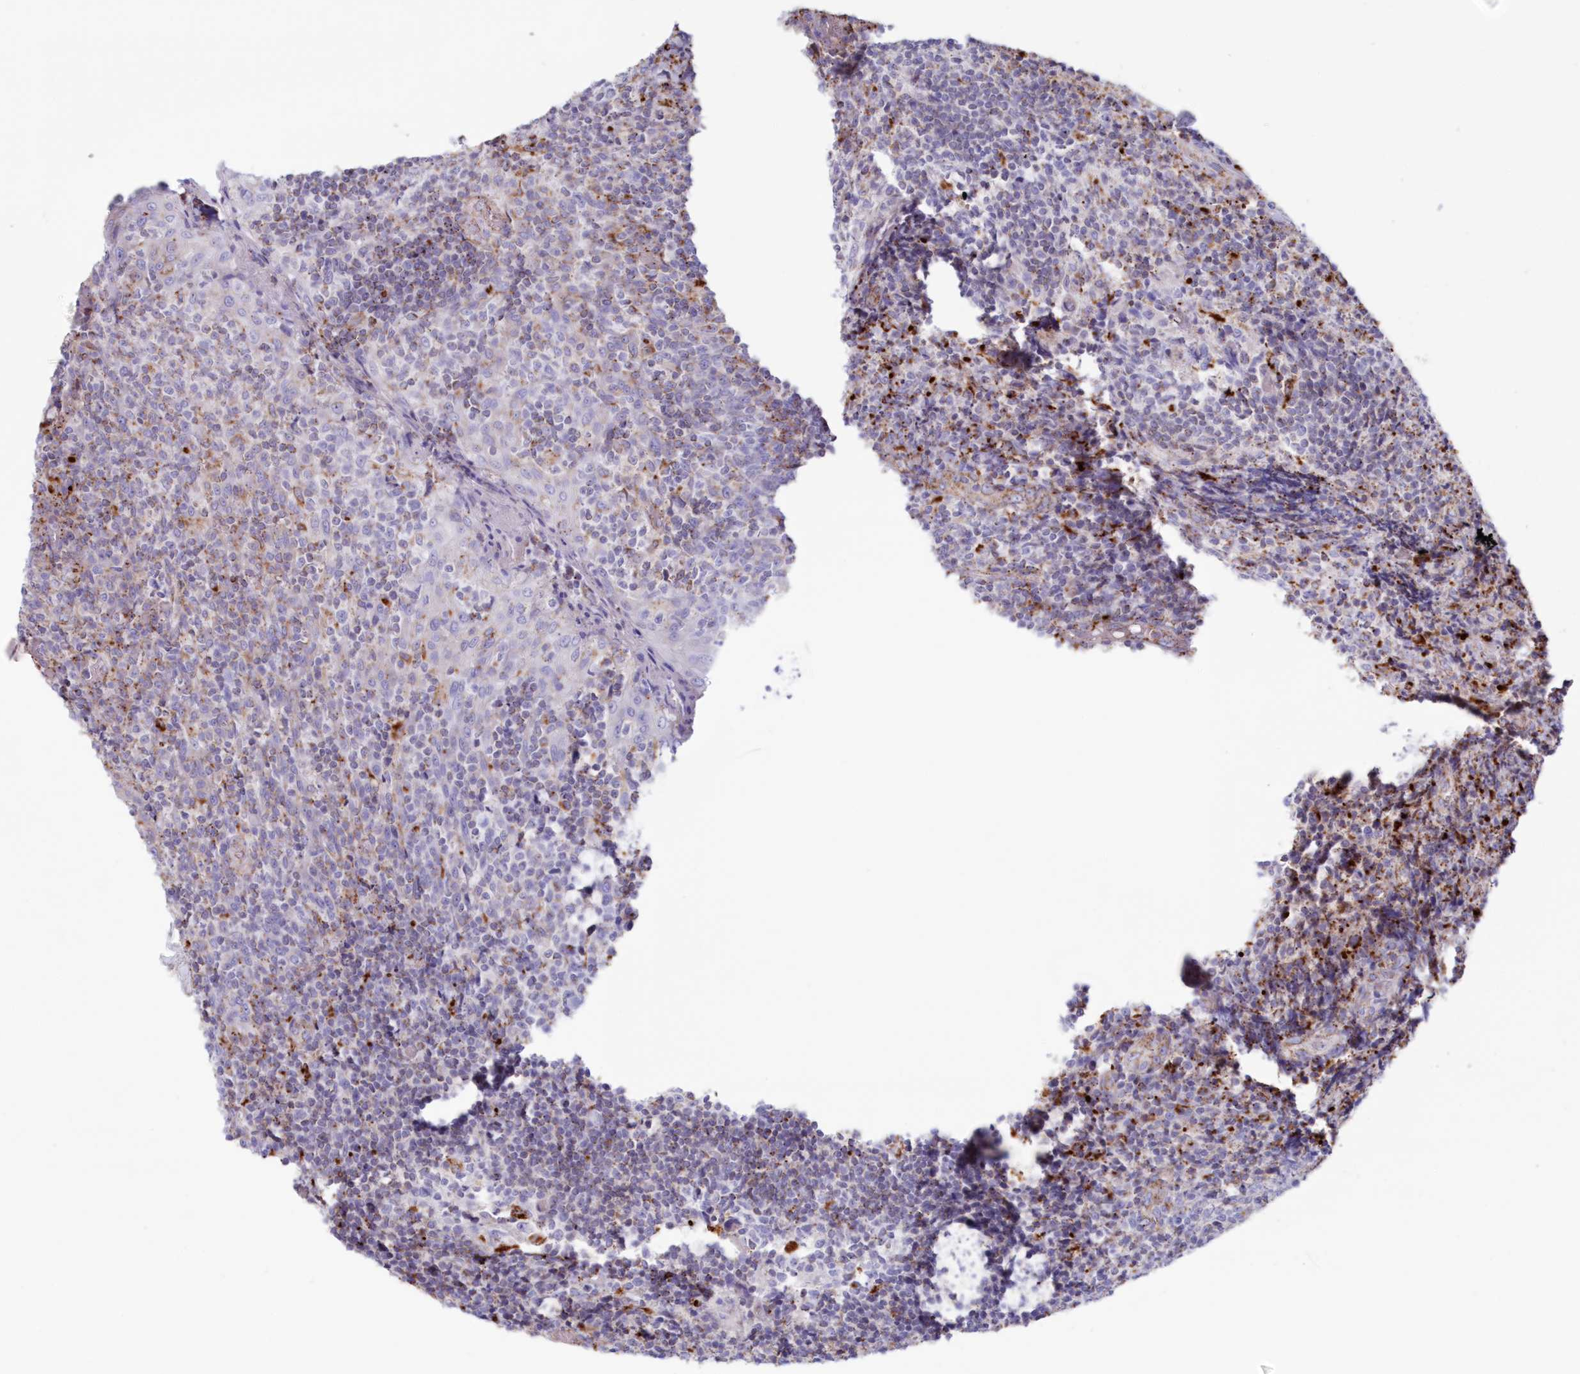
{"staining": {"intensity": "moderate", "quantity": "<25%", "location": "cytoplasmic/membranous"}, "tissue": "tonsil", "cell_type": "Germinal center cells", "image_type": "normal", "snomed": [{"axis": "morphology", "description": "Normal tissue, NOS"}, {"axis": "topography", "description": "Tonsil"}], "caption": "Protein staining demonstrates moderate cytoplasmic/membranous positivity in approximately <25% of germinal center cells in benign tonsil.", "gene": "TPP1", "patient": {"sex": "female", "age": 19}}